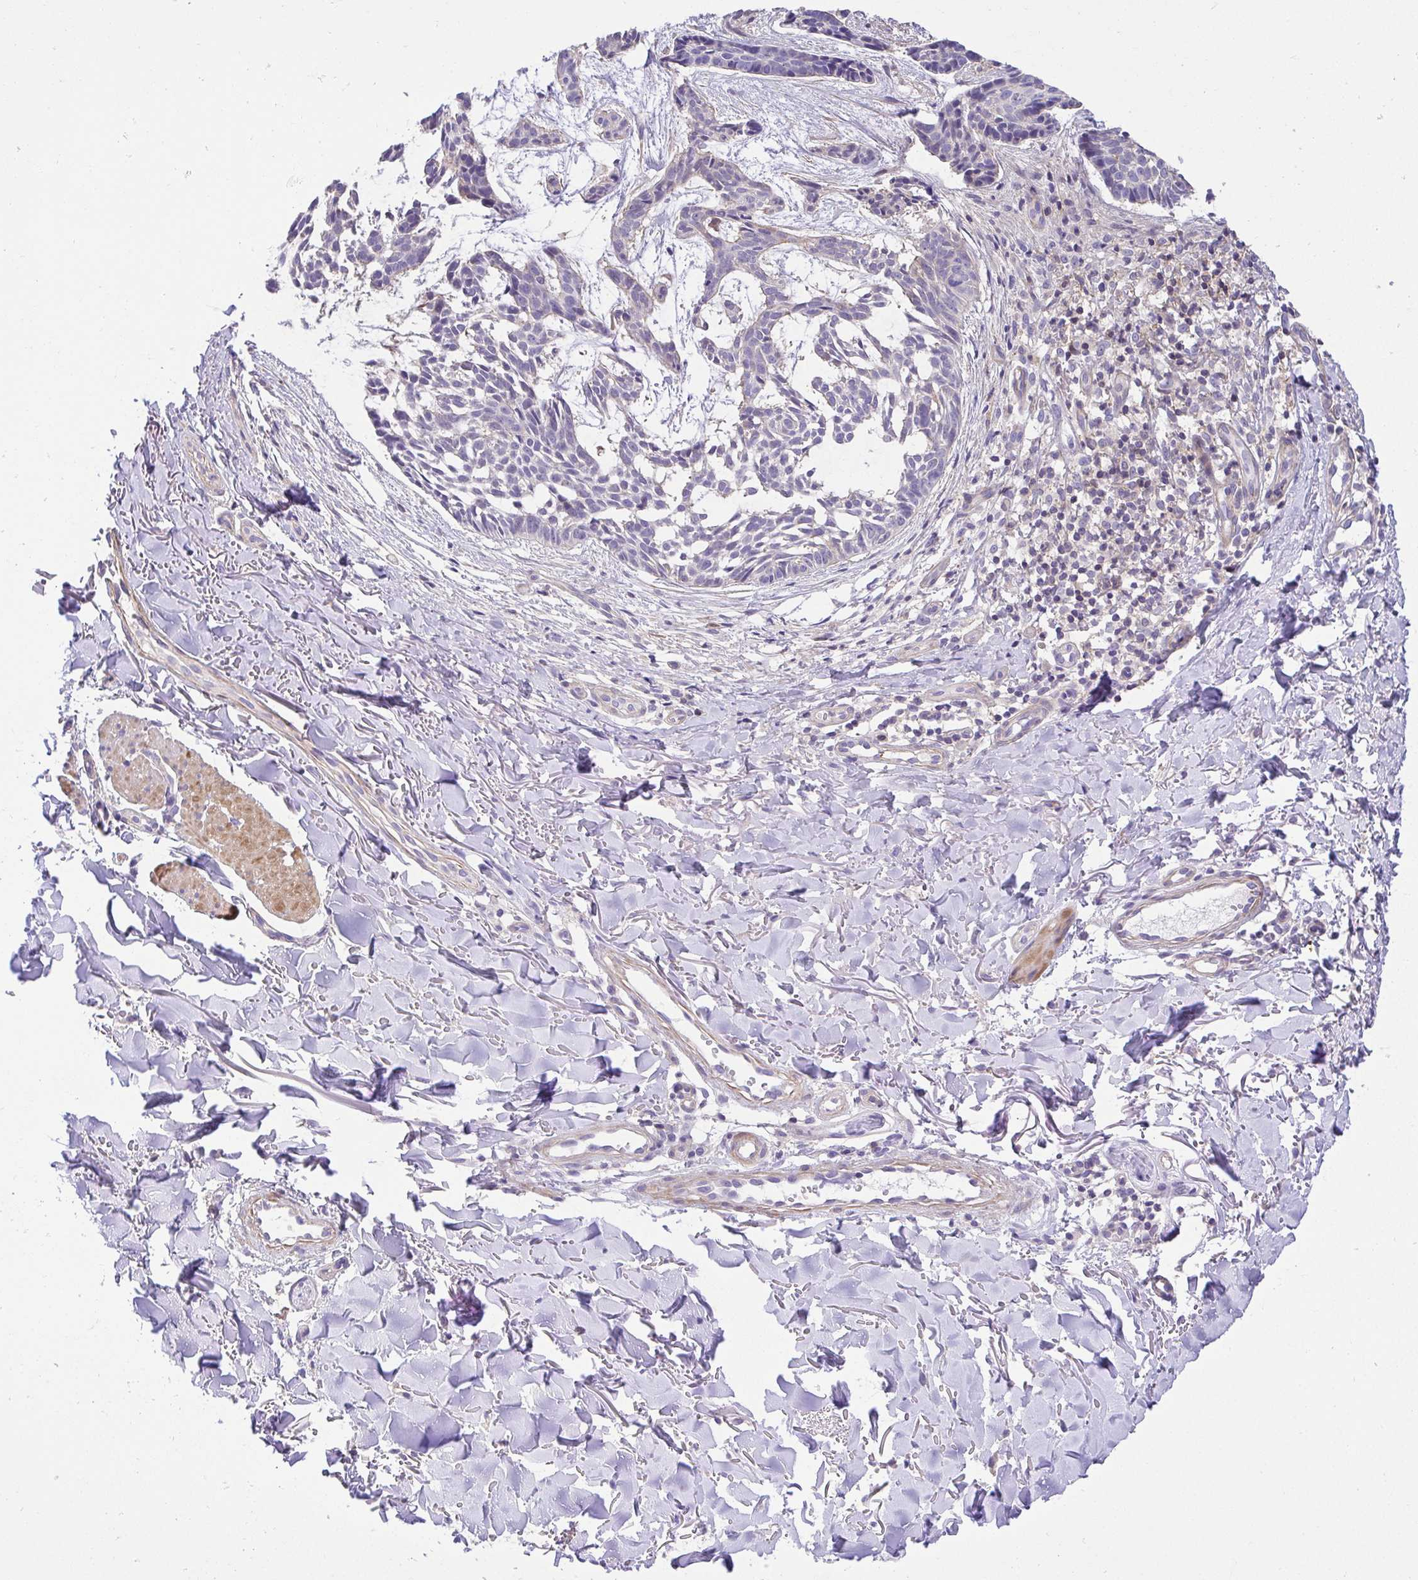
{"staining": {"intensity": "negative", "quantity": "none", "location": "none"}, "tissue": "skin cancer", "cell_type": "Tumor cells", "image_type": "cancer", "snomed": [{"axis": "morphology", "description": "Basal cell carcinoma"}, {"axis": "topography", "description": "Skin"}], "caption": "There is no significant expression in tumor cells of skin basal cell carcinoma. (DAB (3,3'-diaminobenzidine) IHC with hematoxylin counter stain).", "gene": "PRR14L", "patient": {"sex": "male", "age": 78}}